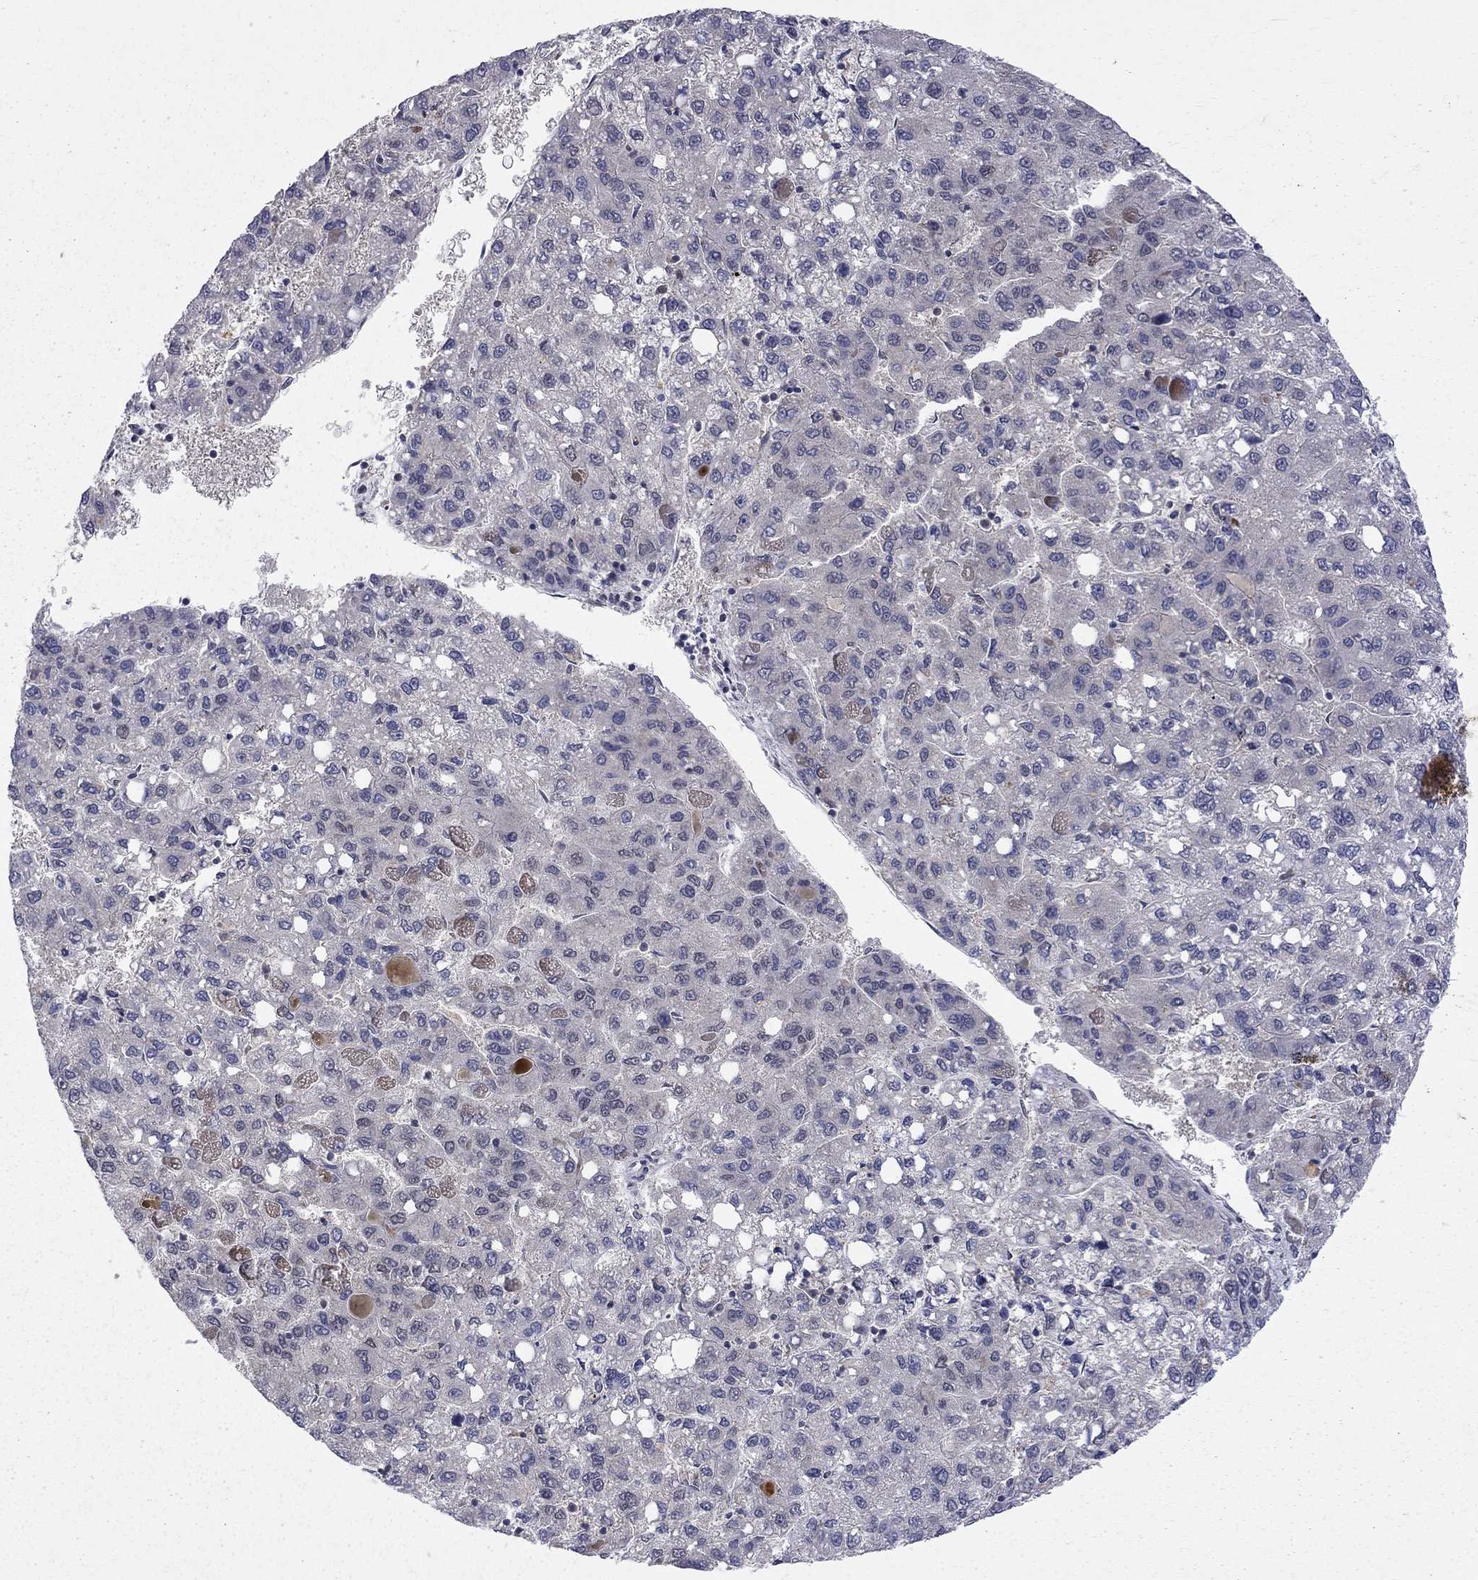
{"staining": {"intensity": "negative", "quantity": "none", "location": "none"}, "tissue": "liver cancer", "cell_type": "Tumor cells", "image_type": "cancer", "snomed": [{"axis": "morphology", "description": "Carcinoma, Hepatocellular, NOS"}, {"axis": "topography", "description": "Liver"}], "caption": "A high-resolution image shows IHC staining of hepatocellular carcinoma (liver), which displays no significant staining in tumor cells.", "gene": "SAP30L", "patient": {"sex": "female", "age": 82}}